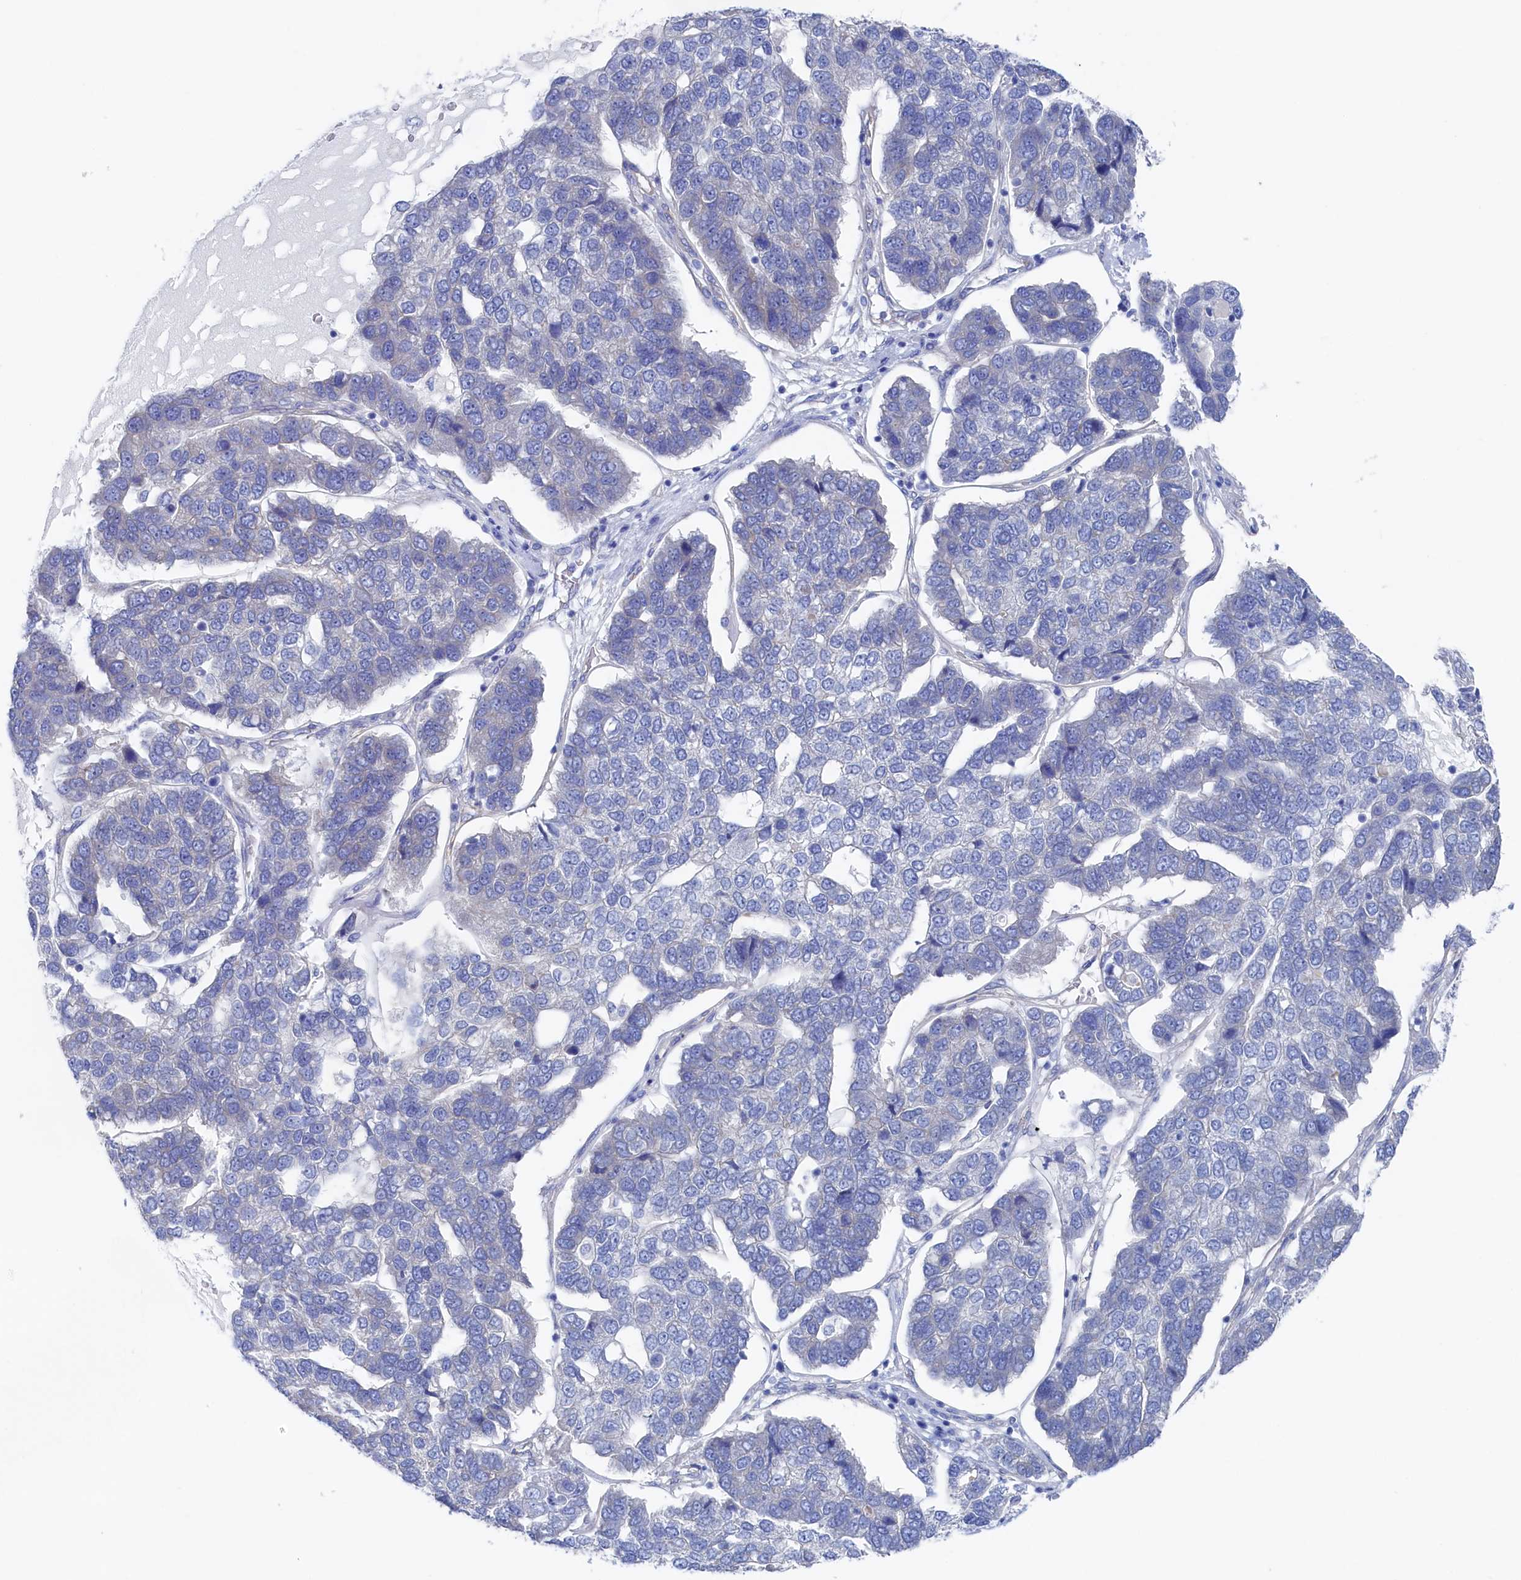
{"staining": {"intensity": "negative", "quantity": "none", "location": "none"}, "tissue": "pancreatic cancer", "cell_type": "Tumor cells", "image_type": "cancer", "snomed": [{"axis": "morphology", "description": "Adenocarcinoma, NOS"}, {"axis": "topography", "description": "Pancreas"}], "caption": "Adenocarcinoma (pancreatic) was stained to show a protein in brown. There is no significant staining in tumor cells. (Immunohistochemistry, brightfield microscopy, high magnification).", "gene": "TMOD2", "patient": {"sex": "female", "age": 61}}